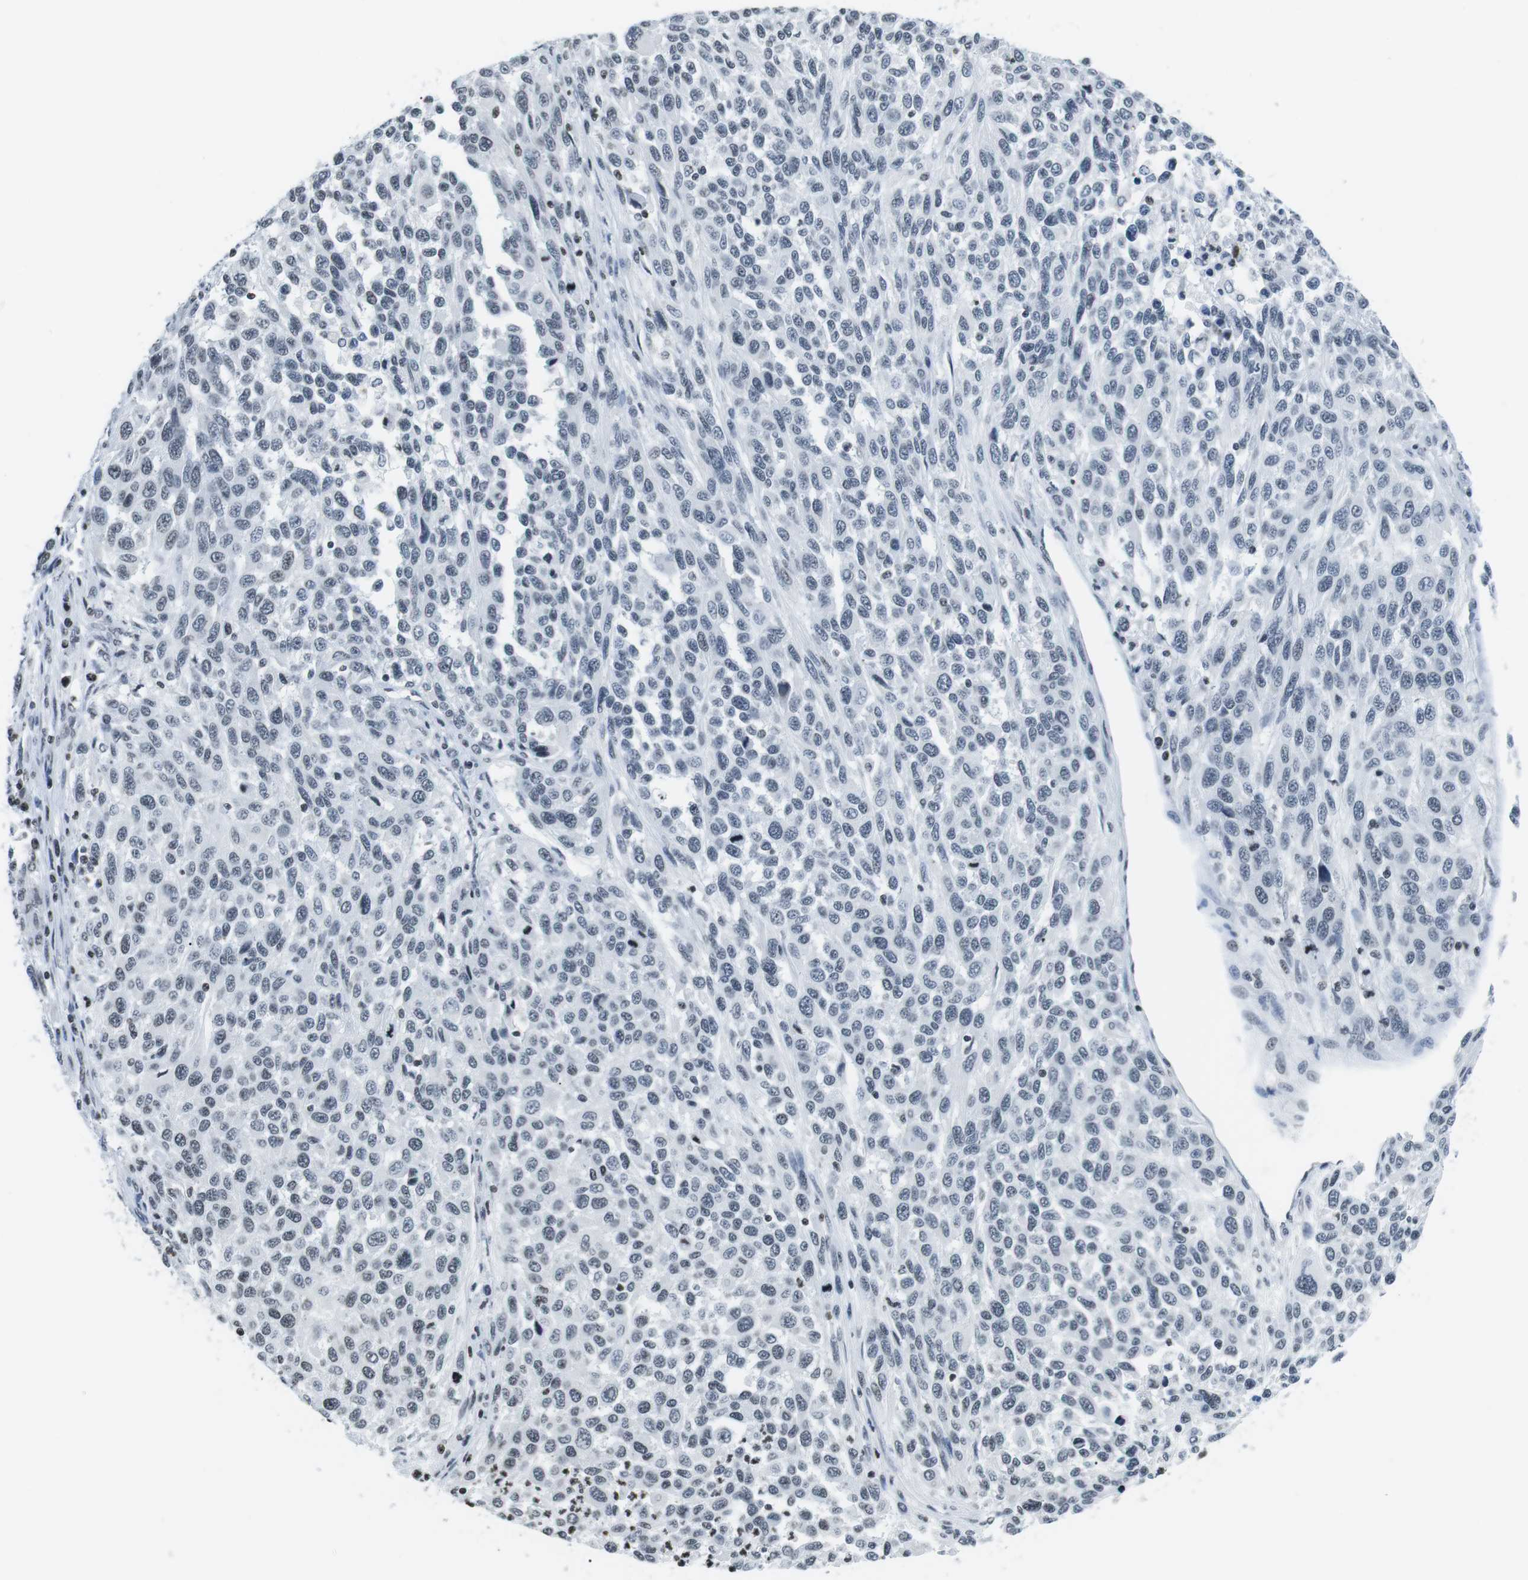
{"staining": {"intensity": "negative", "quantity": "none", "location": "none"}, "tissue": "melanoma", "cell_type": "Tumor cells", "image_type": "cancer", "snomed": [{"axis": "morphology", "description": "Malignant melanoma, Metastatic site"}, {"axis": "topography", "description": "Lymph node"}], "caption": "A high-resolution histopathology image shows IHC staining of malignant melanoma (metastatic site), which shows no significant expression in tumor cells.", "gene": "E2F2", "patient": {"sex": "male", "age": 61}}